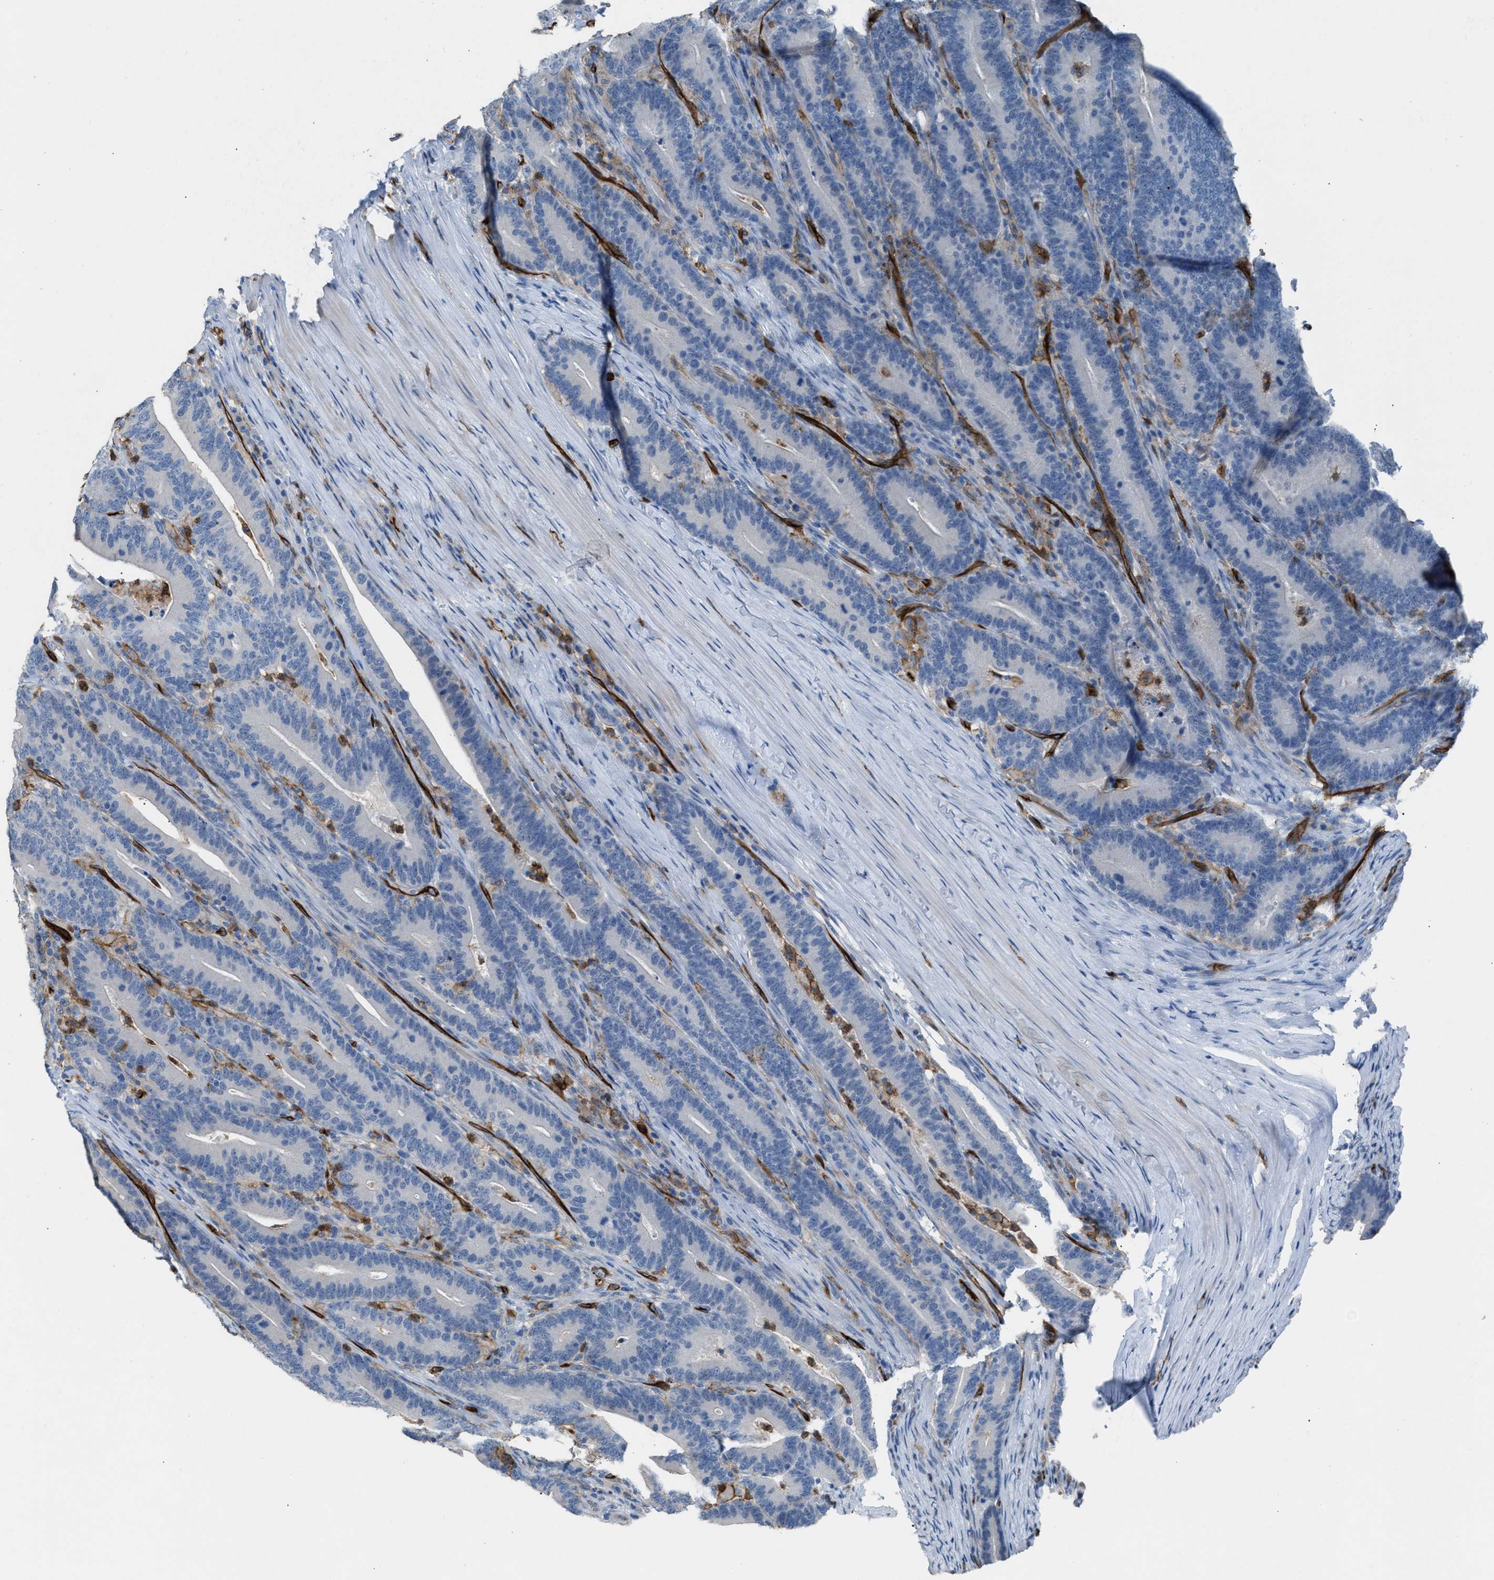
{"staining": {"intensity": "negative", "quantity": "none", "location": "none"}, "tissue": "colorectal cancer", "cell_type": "Tumor cells", "image_type": "cancer", "snomed": [{"axis": "morphology", "description": "Adenocarcinoma, NOS"}, {"axis": "topography", "description": "Colon"}], "caption": "Immunohistochemical staining of colorectal cancer (adenocarcinoma) displays no significant positivity in tumor cells.", "gene": "DYSF", "patient": {"sex": "female", "age": 66}}